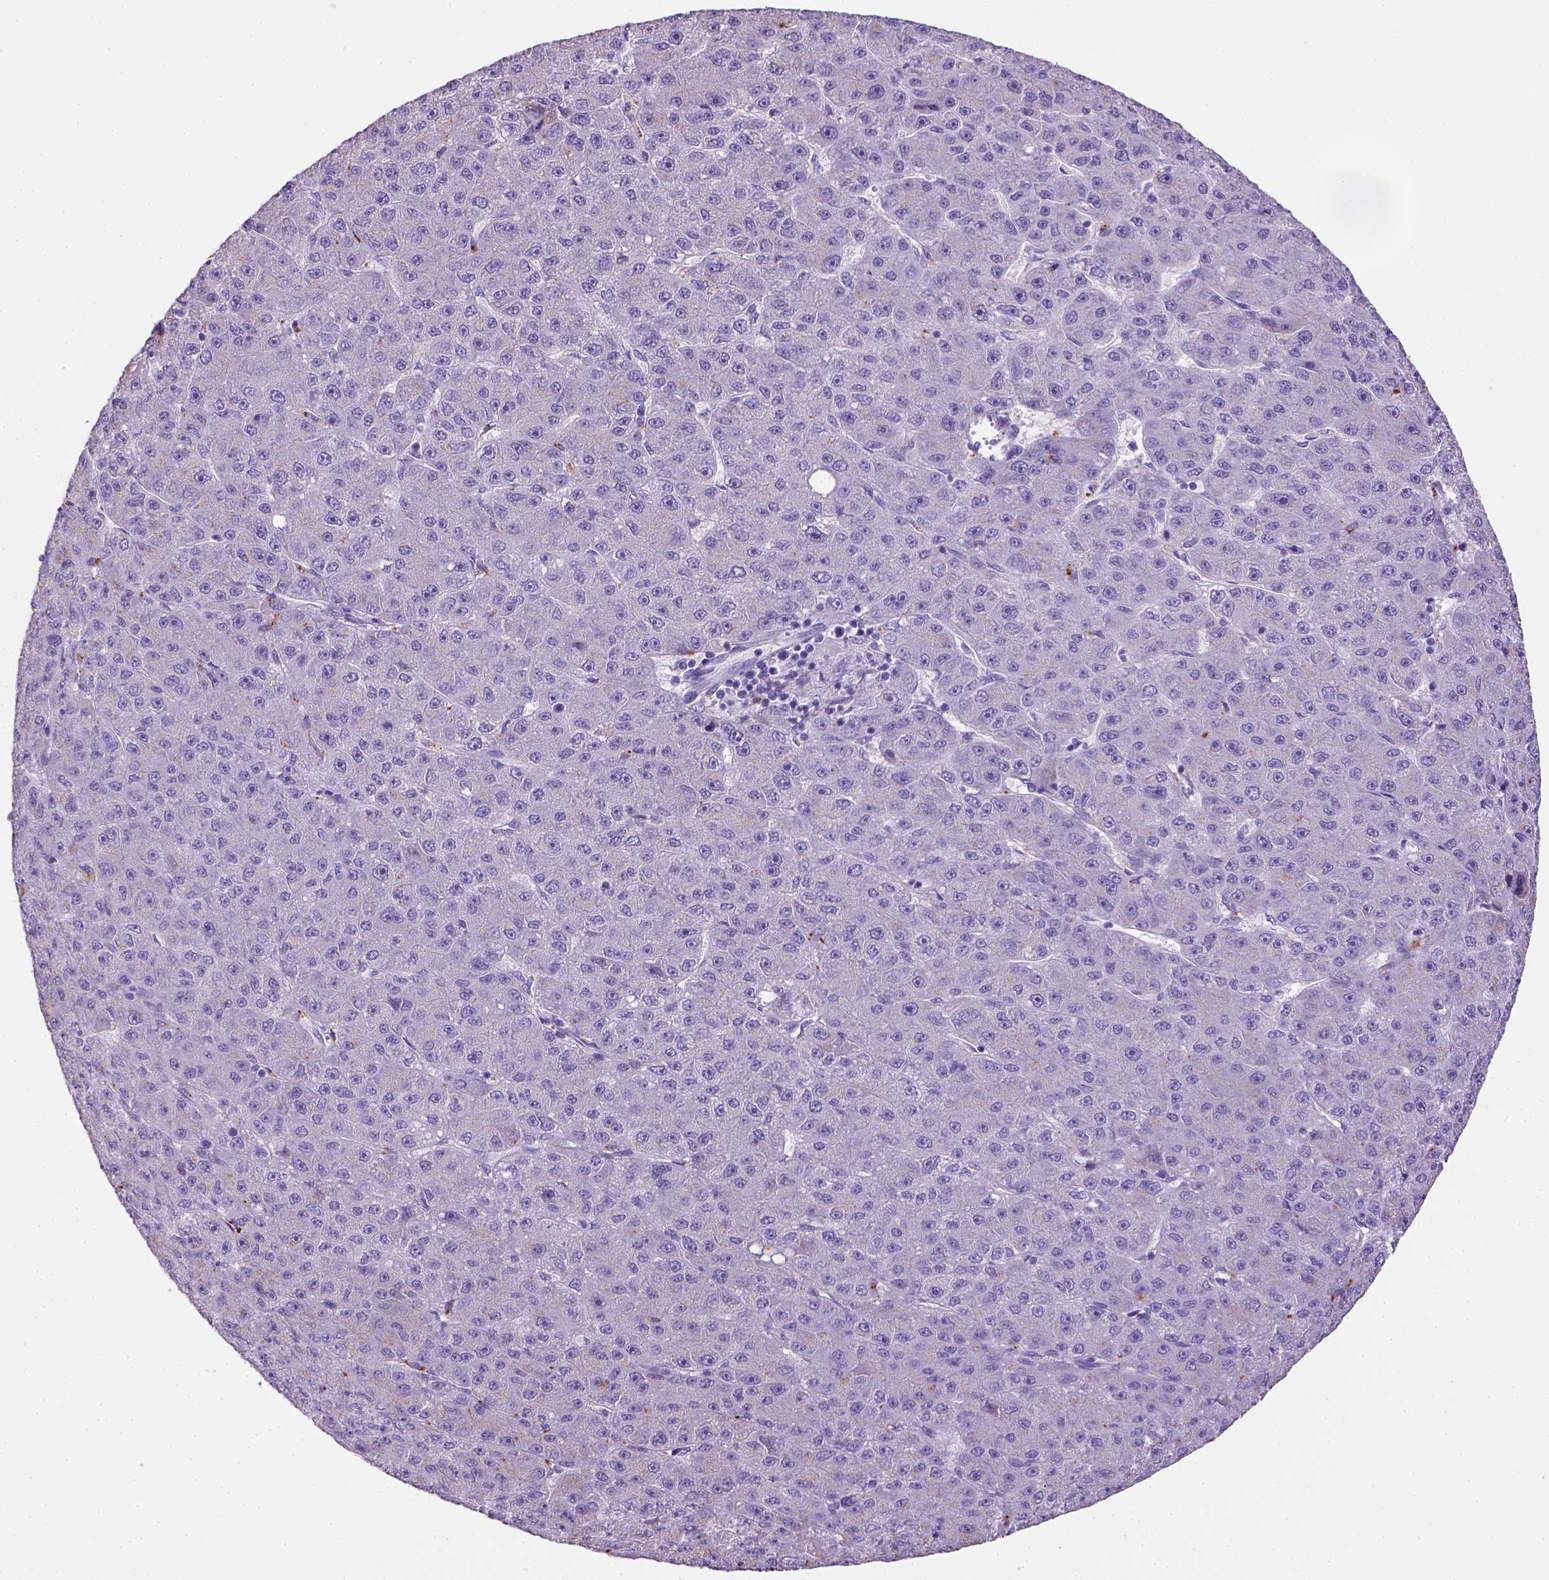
{"staining": {"intensity": "negative", "quantity": "none", "location": "none"}, "tissue": "liver cancer", "cell_type": "Tumor cells", "image_type": "cancer", "snomed": [{"axis": "morphology", "description": "Carcinoma, Hepatocellular, NOS"}, {"axis": "topography", "description": "Liver"}], "caption": "There is no significant positivity in tumor cells of liver cancer.", "gene": "KRT71", "patient": {"sex": "male", "age": 67}}